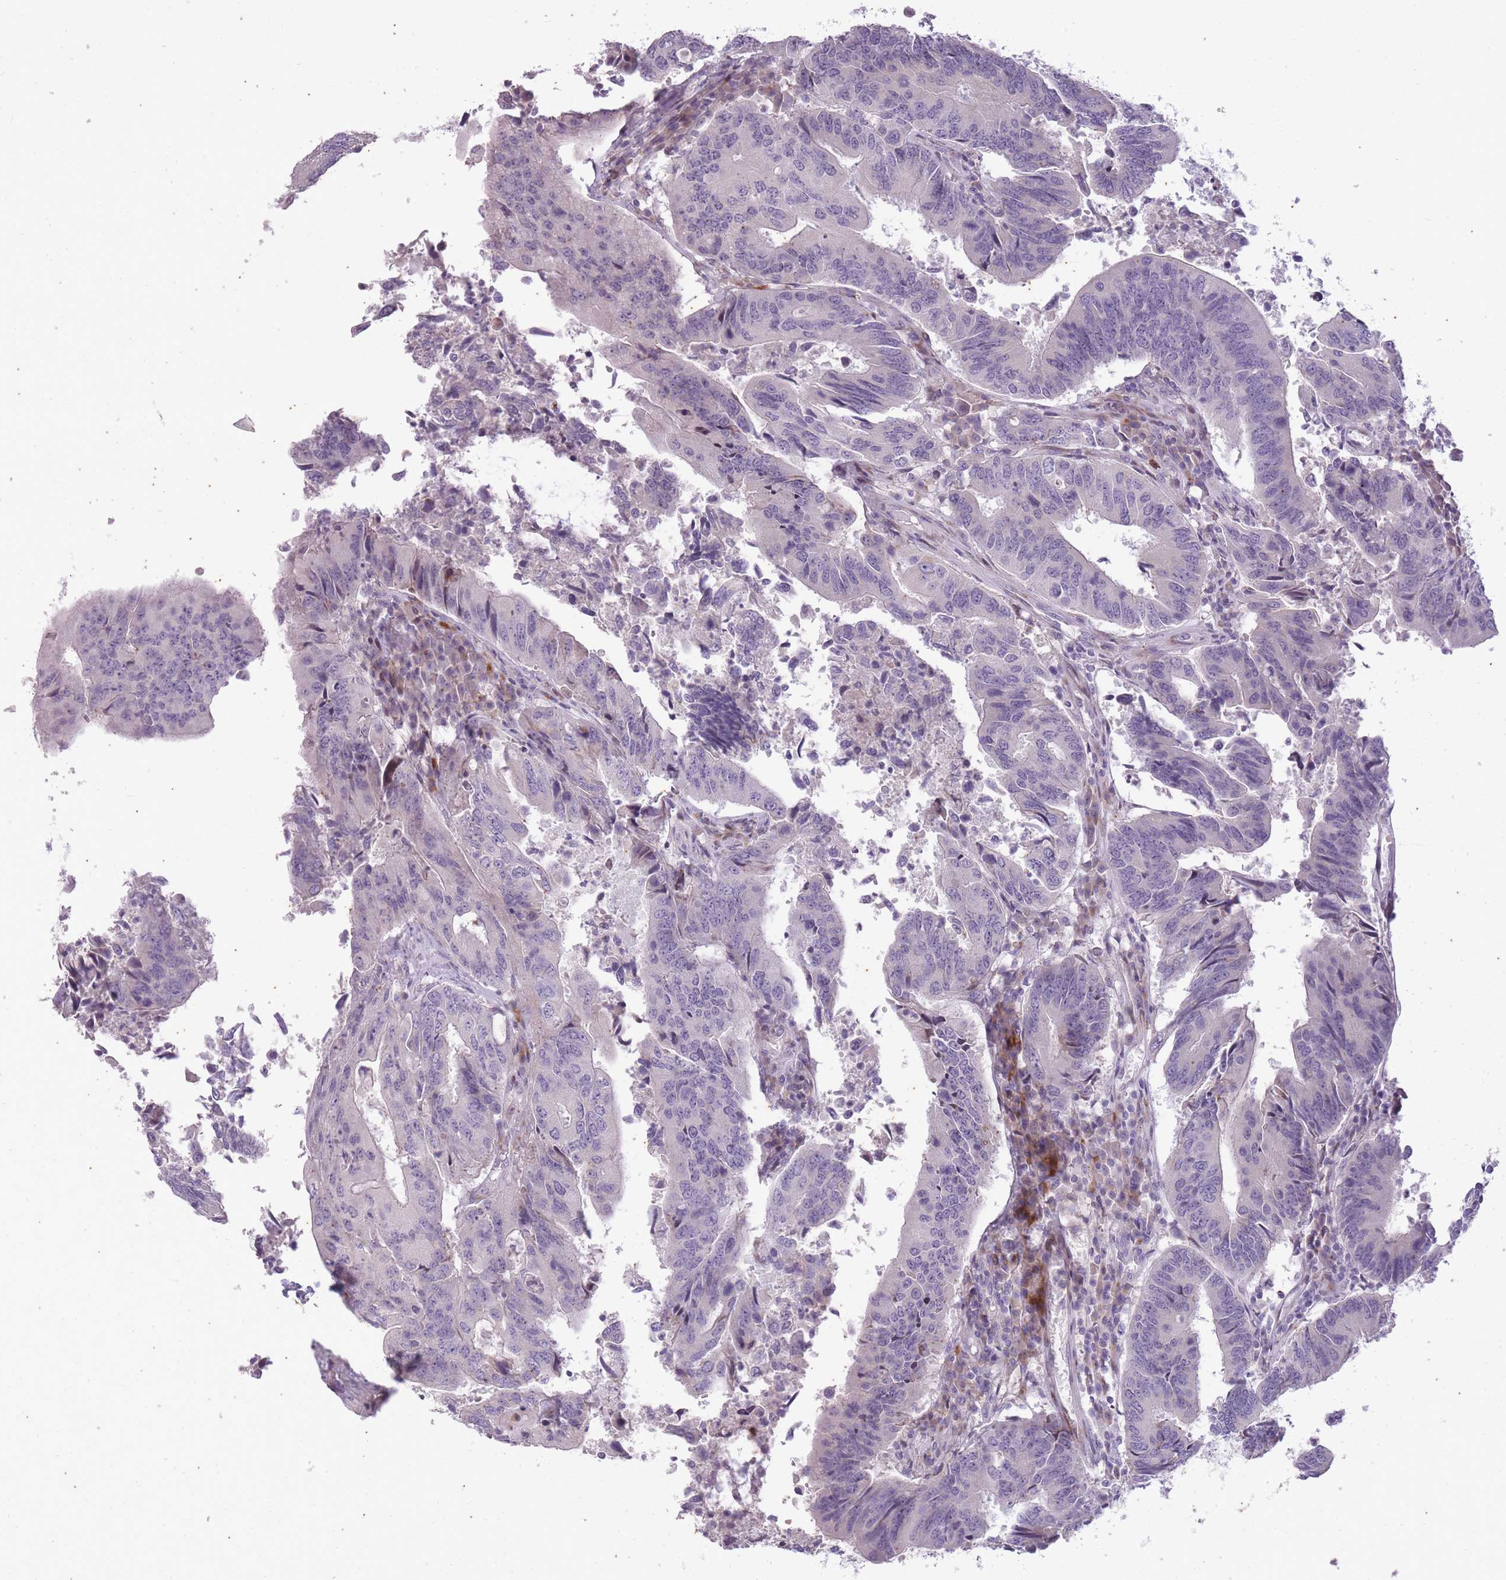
{"staining": {"intensity": "negative", "quantity": "none", "location": "none"}, "tissue": "colorectal cancer", "cell_type": "Tumor cells", "image_type": "cancer", "snomed": [{"axis": "morphology", "description": "Adenocarcinoma, NOS"}, {"axis": "topography", "description": "Colon"}], "caption": "Immunohistochemistry of colorectal cancer (adenocarcinoma) reveals no positivity in tumor cells.", "gene": "CNTNAP3", "patient": {"sex": "female", "age": 67}}